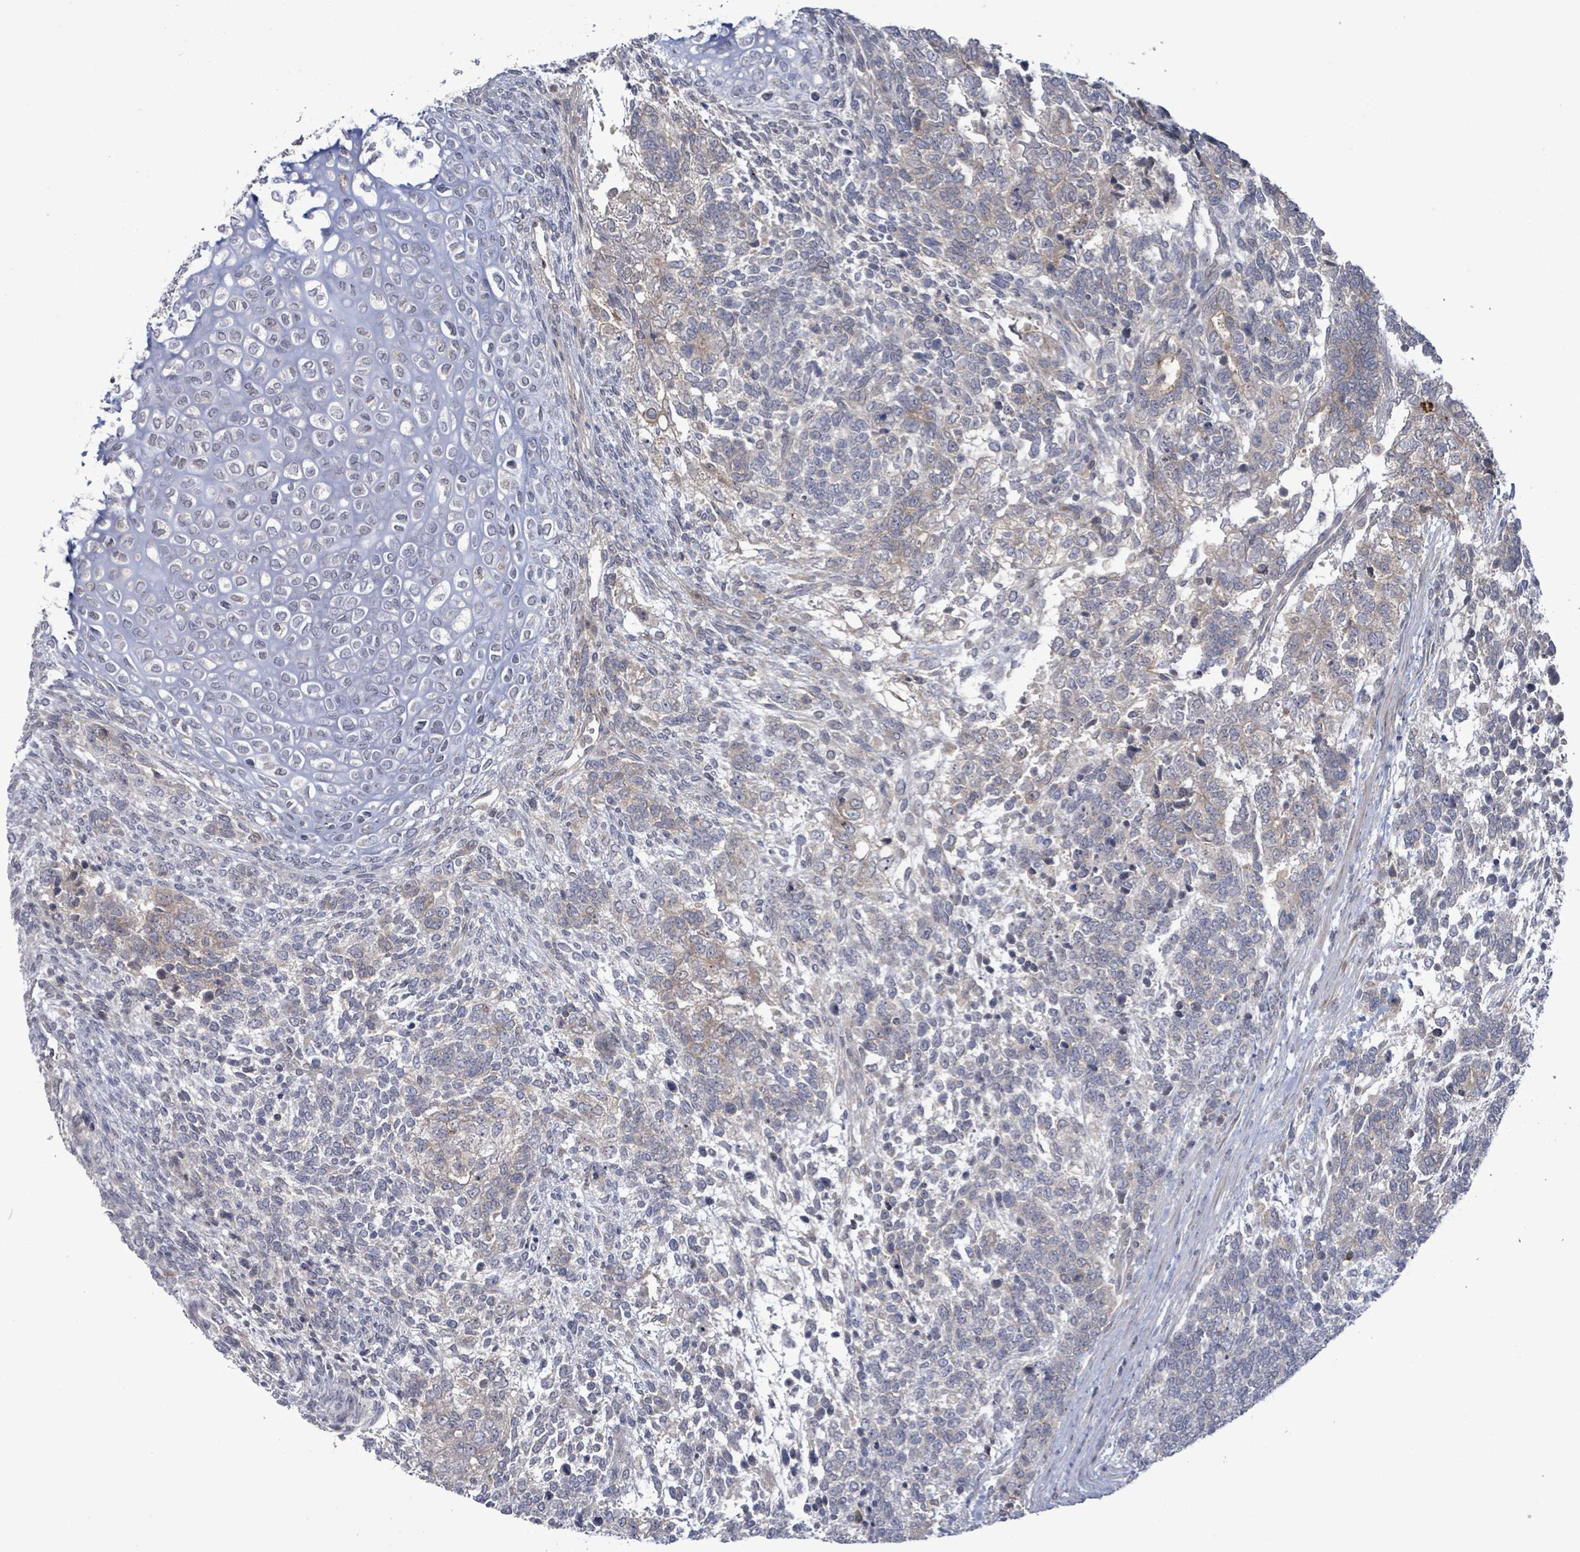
{"staining": {"intensity": "negative", "quantity": "none", "location": "none"}, "tissue": "testis cancer", "cell_type": "Tumor cells", "image_type": "cancer", "snomed": [{"axis": "morphology", "description": "Carcinoma, Embryonal, NOS"}, {"axis": "topography", "description": "Testis"}], "caption": "Tumor cells show no significant protein expression in testis cancer (embryonal carcinoma).", "gene": "SLIT3", "patient": {"sex": "male", "age": 23}}